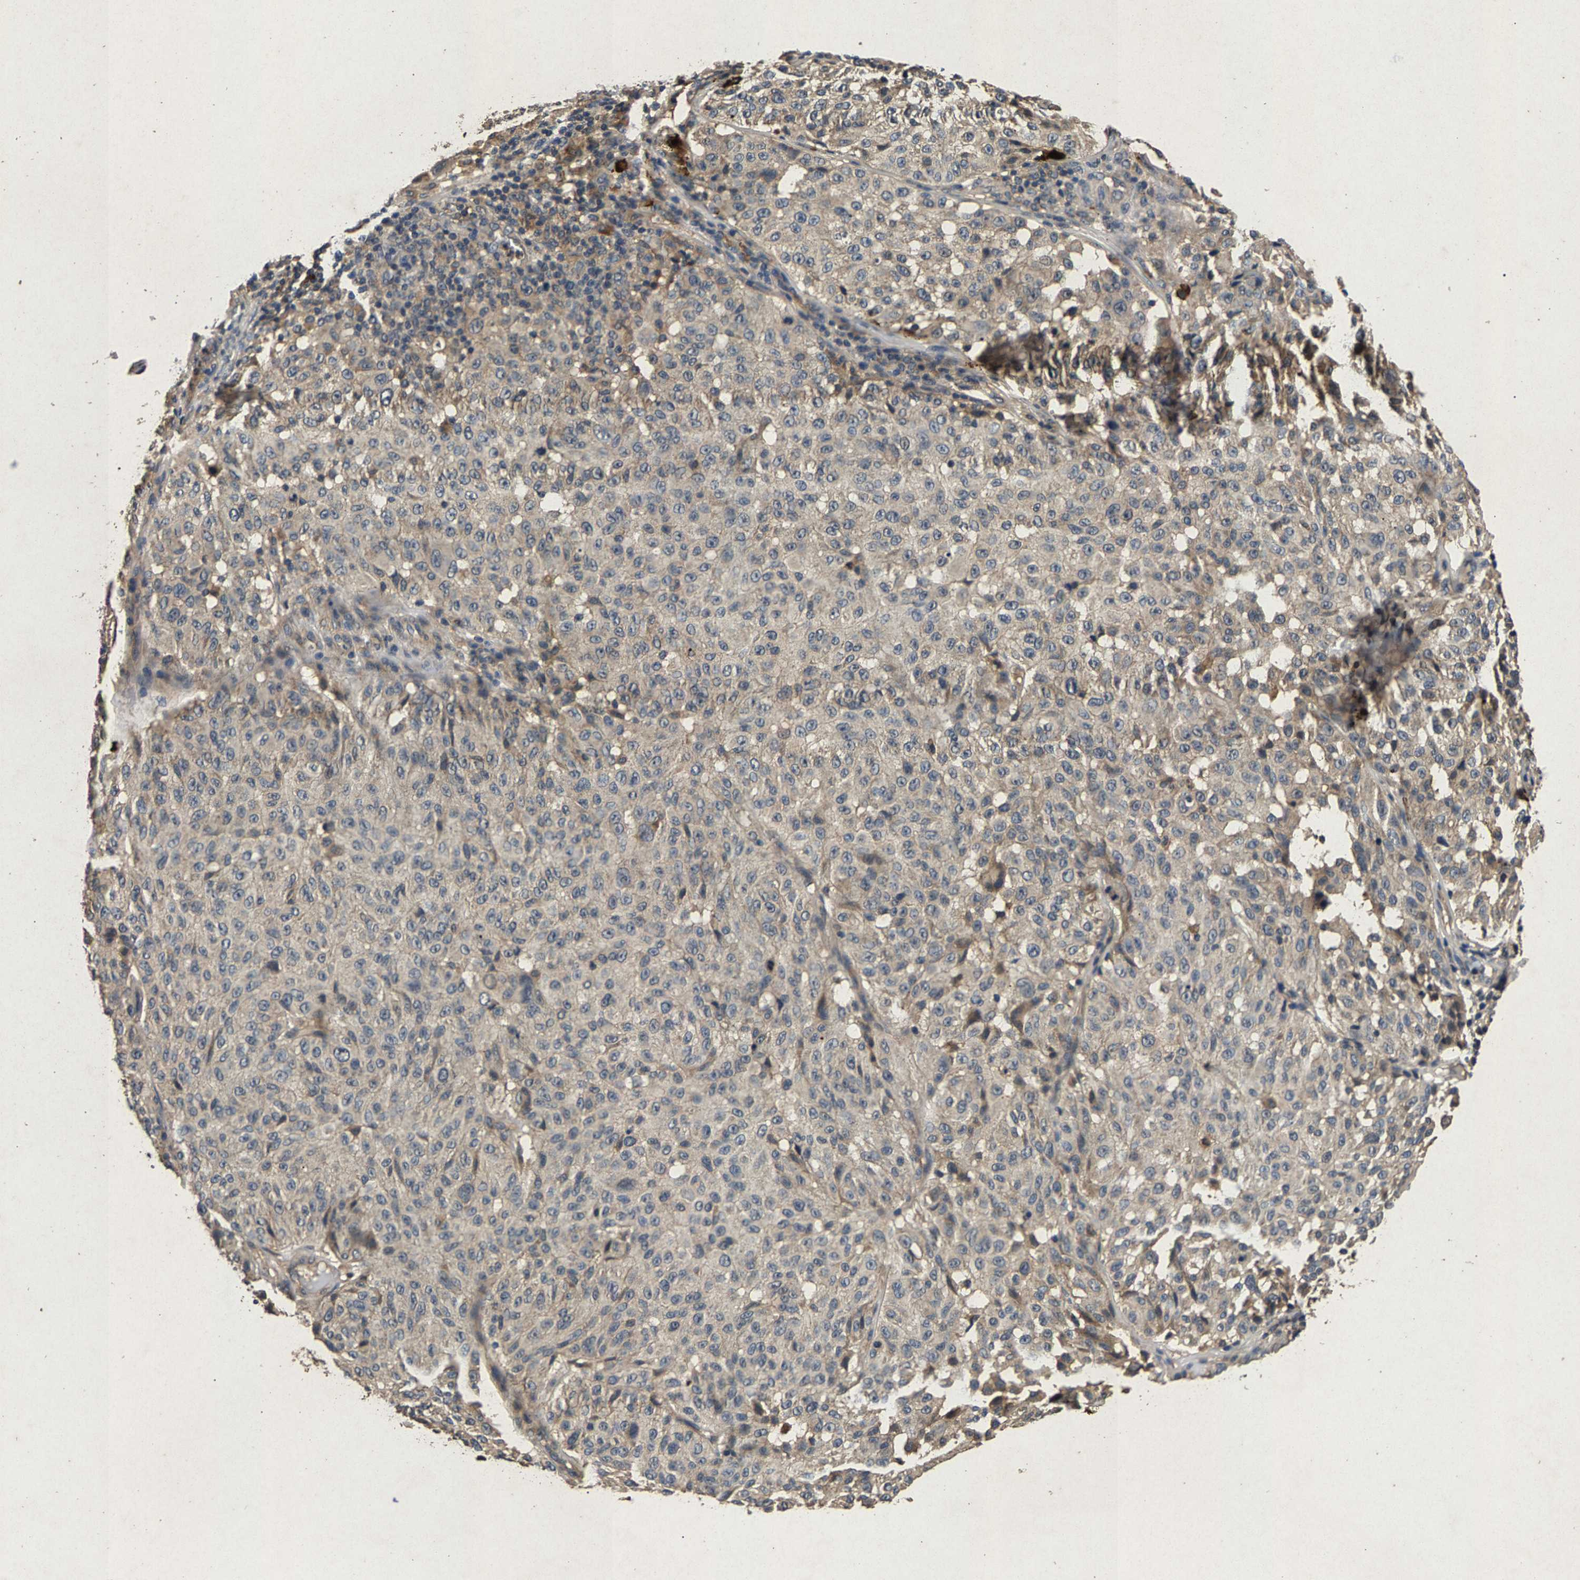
{"staining": {"intensity": "negative", "quantity": "none", "location": "none"}, "tissue": "melanoma", "cell_type": "Tumor cells", "image_type": "cancer", "snomed": [{"axis": "morphology", "description": "Malignant melanoma, NOS"}, {"axis": "topography", "description": "Skin"}], "caption": "Human malignant melanoma stained for a protein using immunohistochemistry demonstrates no expression in tumor cells.", "gene": "PPP1CC", "patient": {"sex": "female", "age": 46}}